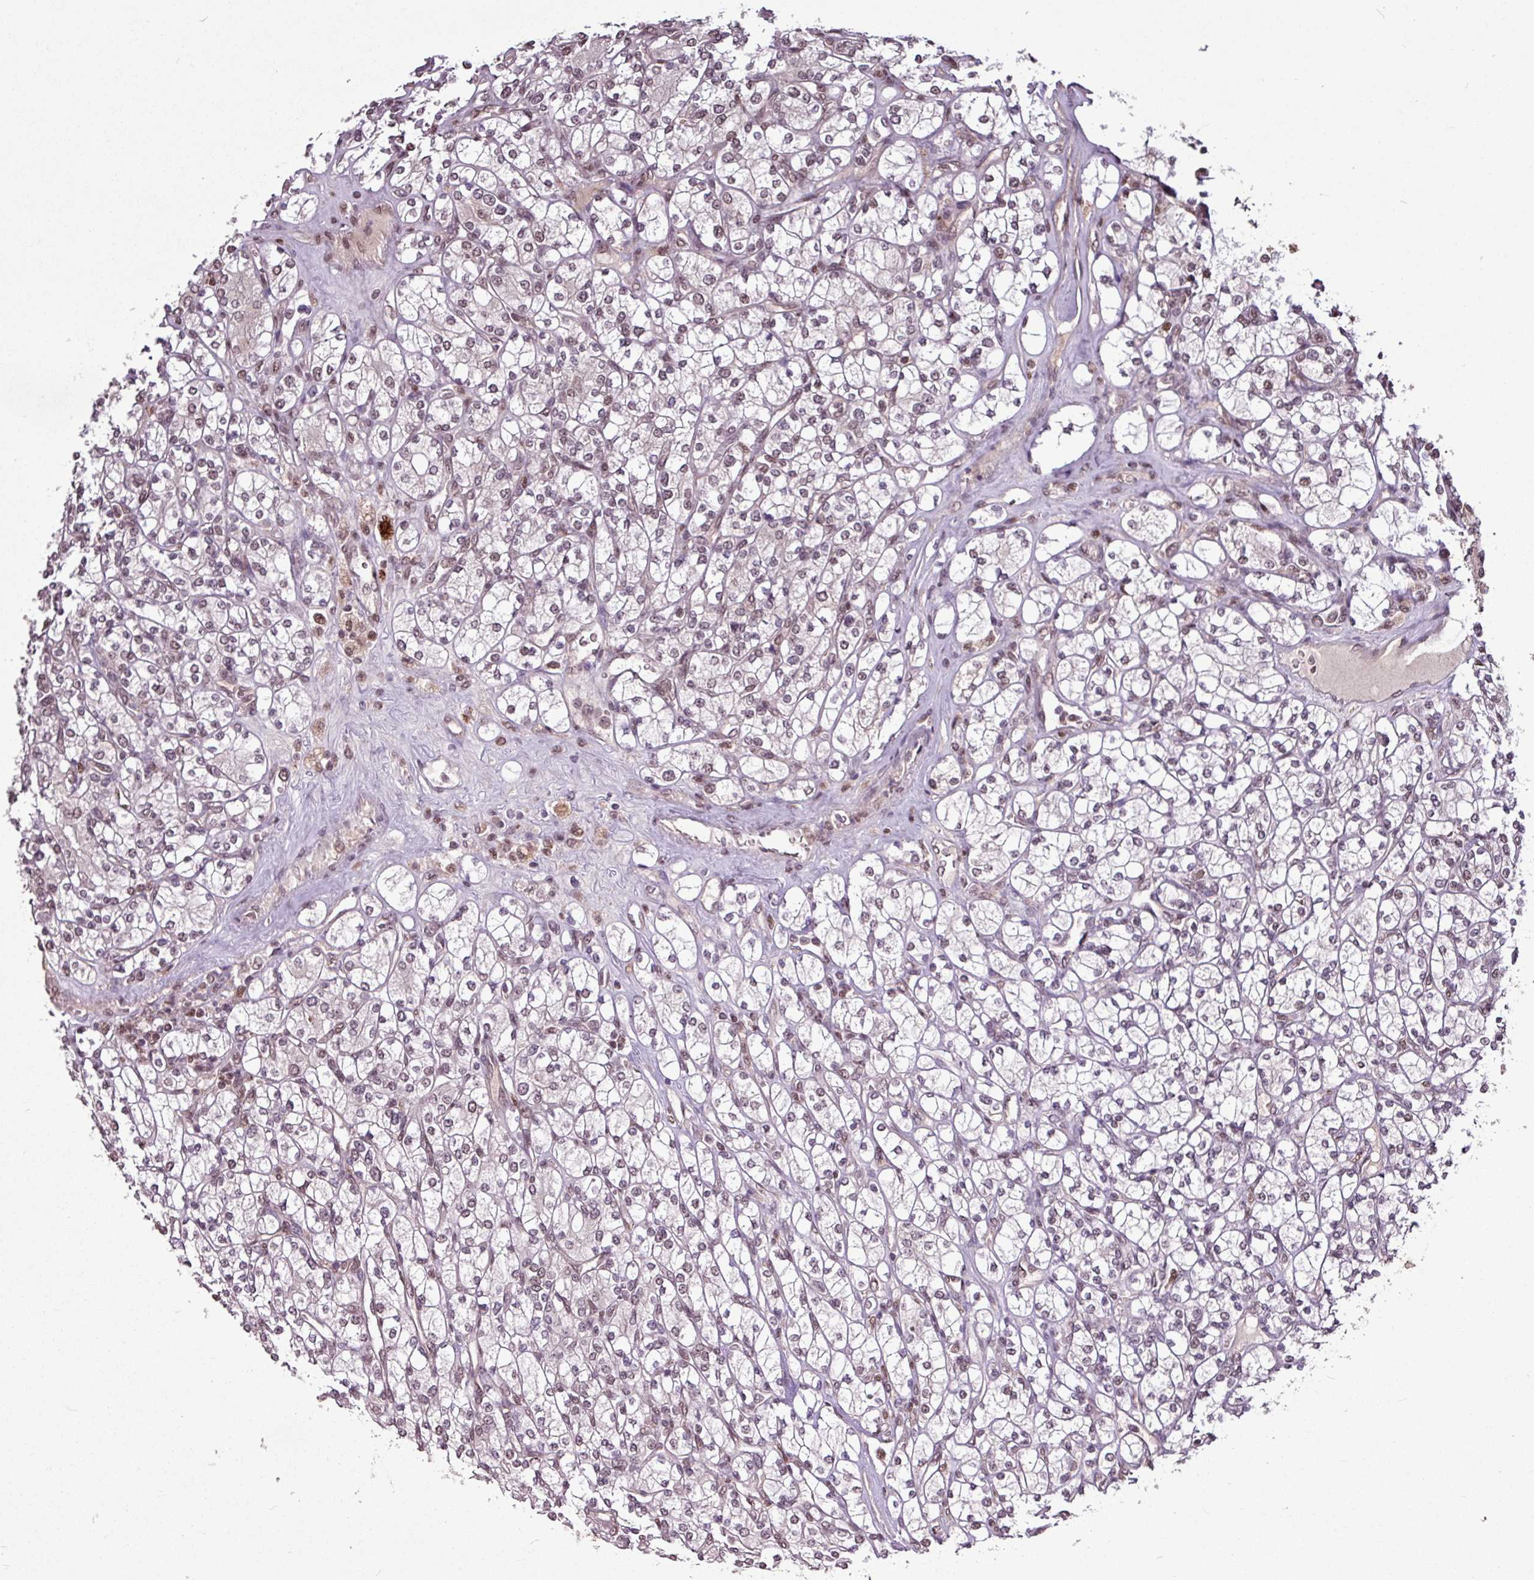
{"staining": {"intensity": "weak", "quantity": ">75%", "location": "nuclear"}, "tissue": "renal cancer", "cell_type": "Tumor cells", "image_type": "cancer", "snomed": [{"axis": "morphology", "description": "Adenocarcinoma, NOS"}, {"axis": "topography", "description": "Kidney"}], "caption": "This histopathology image reveals renal cancer stained with immunohistochemistry (IHC) to label a protein in brown. The nuclear of tumor cells show weak positivity for the protein. Nuclei are counter-stained blue.", "gene": "SKIC2", "patient": {"sex": "male", "age": 77}}